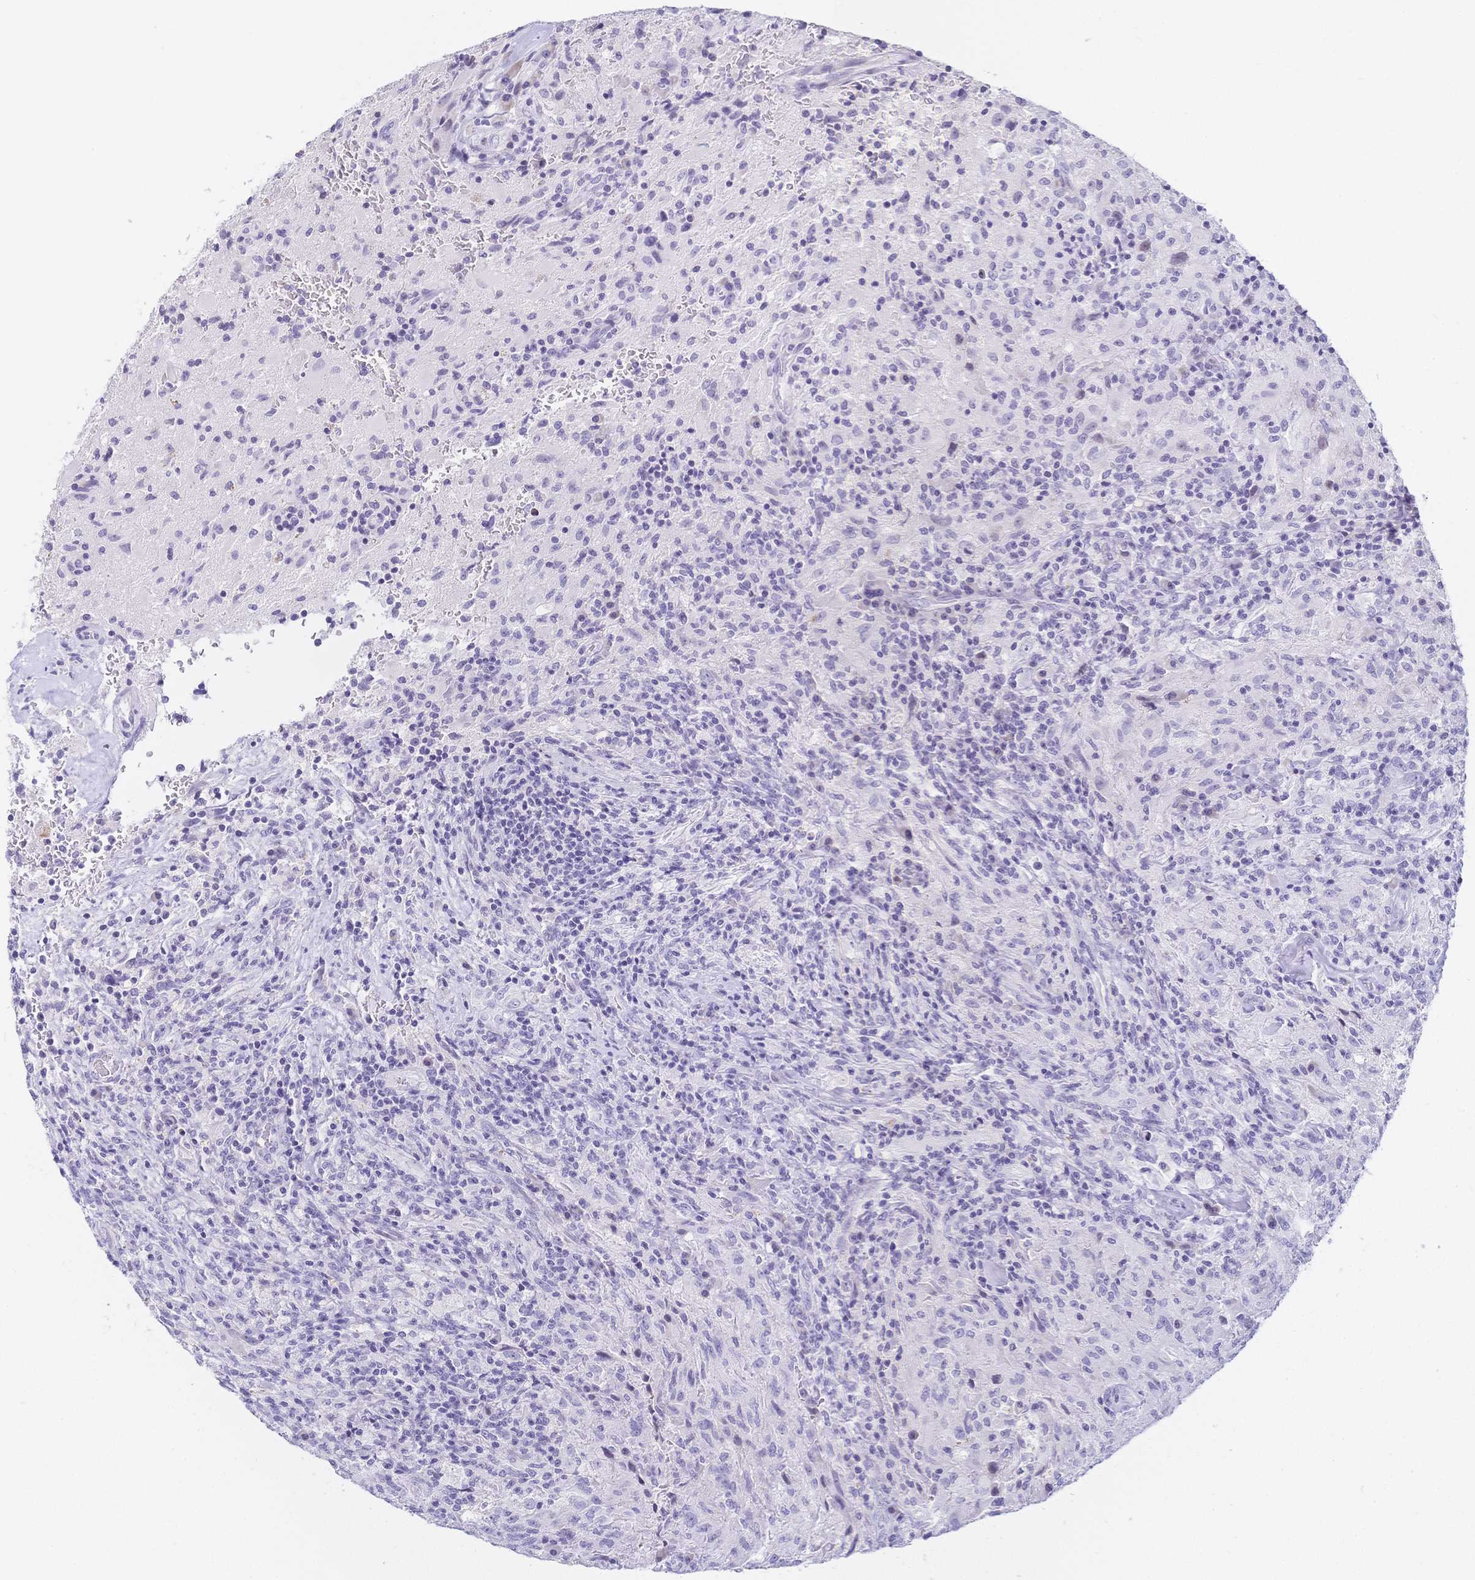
{"staining": {"intensity": "negative", "quantity": "none", "location": "none"}, "tissue": "glioma", "cell_type": "Tumor cells", "image_type": "cancer", "snomed": [{"axis": "morphology", "description": "Glioma, malignant, High grade"}, {"axis": "topography", "description": "Brain"}], "caption": "This histopathology image is of glioma stained with immunohistochemistry to label a protein in brown with the nuclei are counter-stained blue. There is no staining in tumor cells.", "gene": "CR2", "patient": {"sex": "male", "age": 68}}